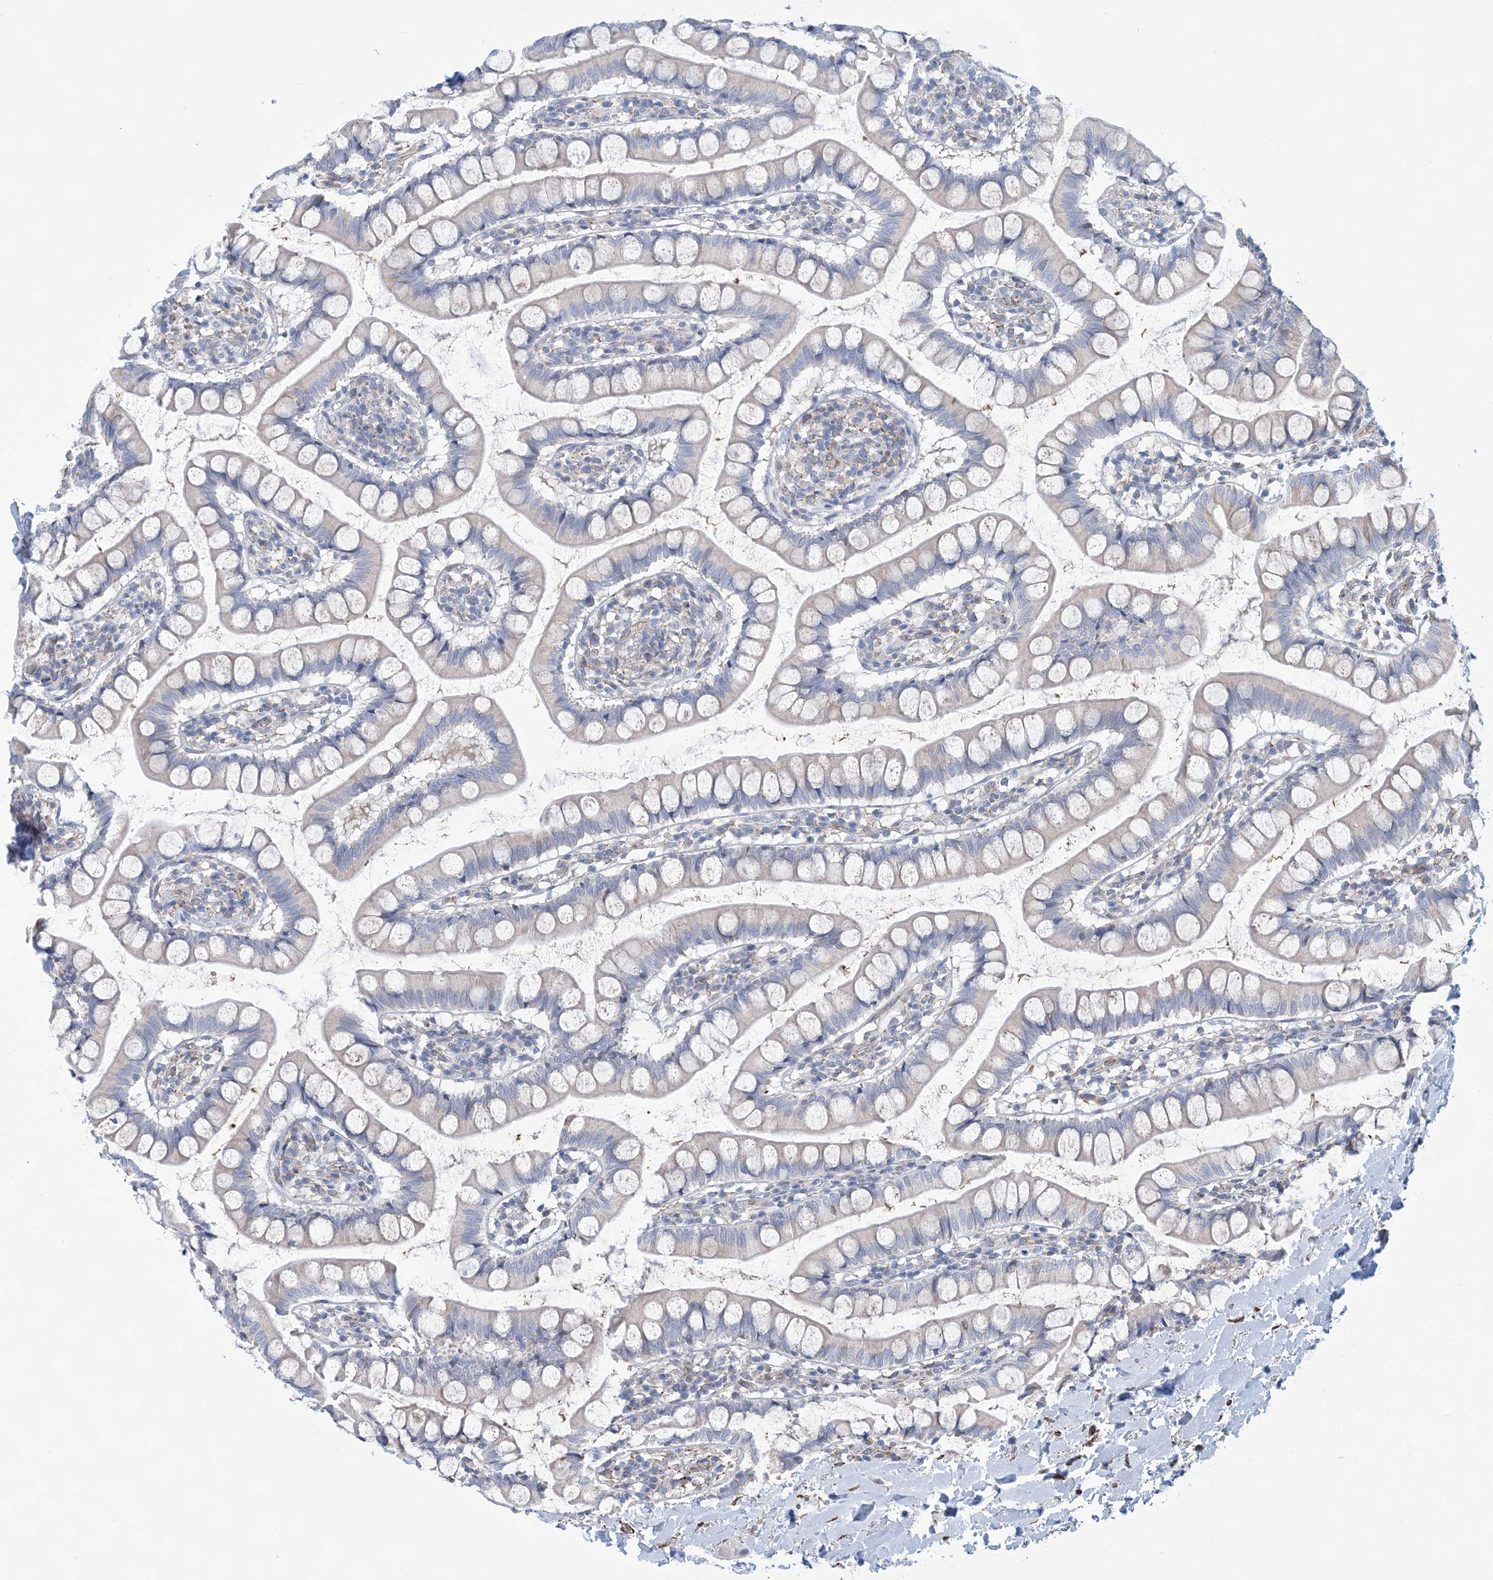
{"staining": {"intensity": "moderate", "quantity": "<25%", "location": "cytoplasmic/membranous"}, "tissue": "small intestine", "cell_type": "Glandular cells", "image_type": "normal", "snomed": [{"axis": "morphology", "description": "Normal tissue, NOS"}, {"axis": "topography", "description": "Small intestine"}], "caption": "IHC photomicrograph of benign human small intestine stained for a protein (brown), which exhibits low levels of moderate cytoplasmic/membranous staining in approximately <25% of glandular cells.", "gene": "CCDC14", "patient": {"sex": "female", "age": 84}}